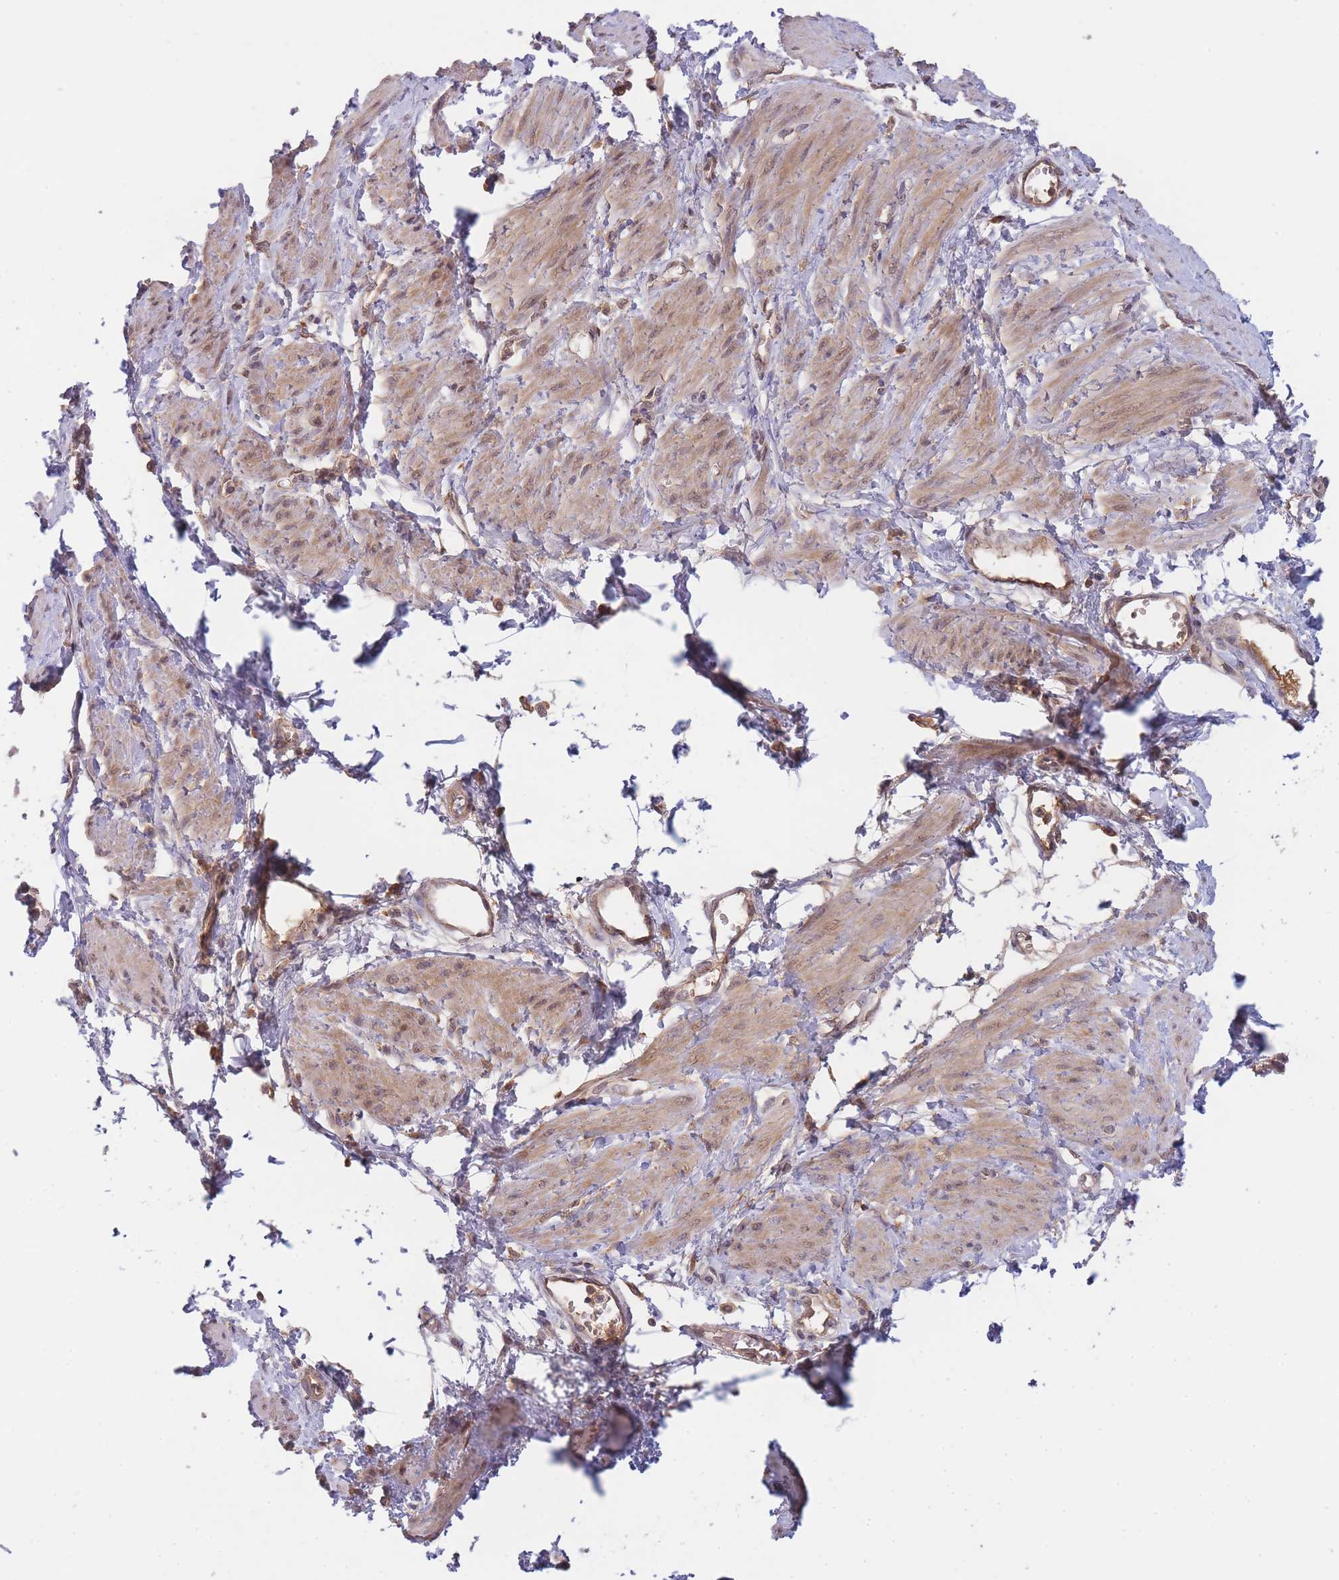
{"staining": {"intensity": "moderate", "quantity": ">75%", "location": "cytoplasmic/membranous"}, "tissue": "smooth muscle", "cell_type": "Smooth muscle cells", "image_type": "normal", "snomed": [{"axis": "morphology", "description": "Normal tissue, NOS"}, {"axis": "topography", "description": "Smooth muscle"}, {"axis": "topography", "description": "Uterus"}], "caption": "This is a photomicrograph of immunohistochemistry (IHC) staining of benign smooth muscle, which shows moderate expression in the cytoplasmic/membranous of smooth muscle cells.", "gene": "PIP4P1", "patient": {"sex": "female", "age": 39}}